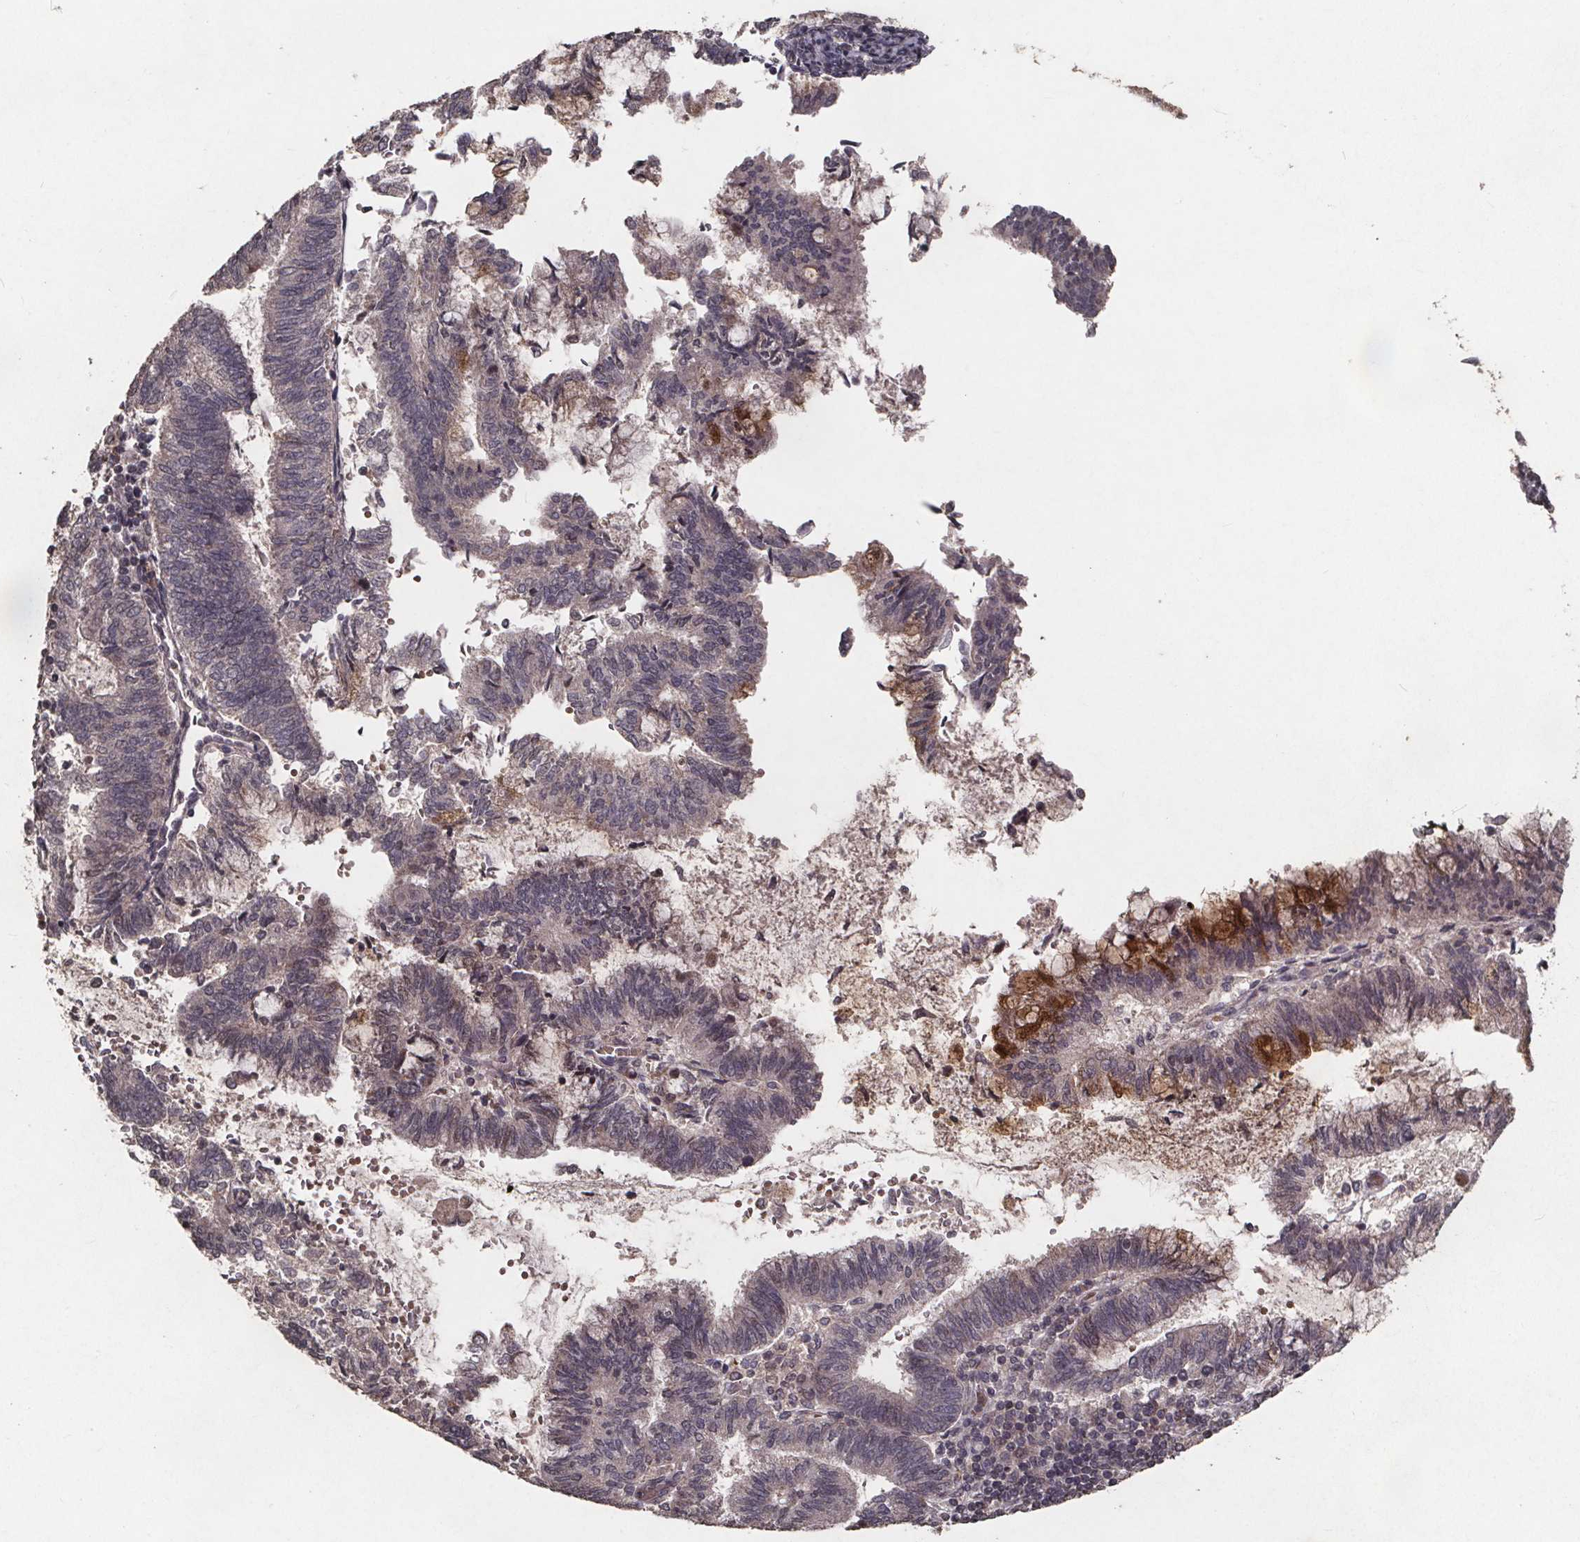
{"staining": {"intensity": "moderate", "quantity": "<25%", "location": "cytoplasmic/membranous"}, "tissue": "endometrial cancer", "cell_type": "Tumor cells", "image_type": "cancer", "snomed": [{"axis": "morphology", "description": "Adenocarcinoma, NOS"}, {"axis": "topography", "description": "Endometrium"}], "caption": "Tumor cells show low levels of moderate cytoplasmic/membranous expression in about <25% of cells in endometrial cancer.", "gene": "GPX3", "patient": {"sex": "female", "age": 65}}